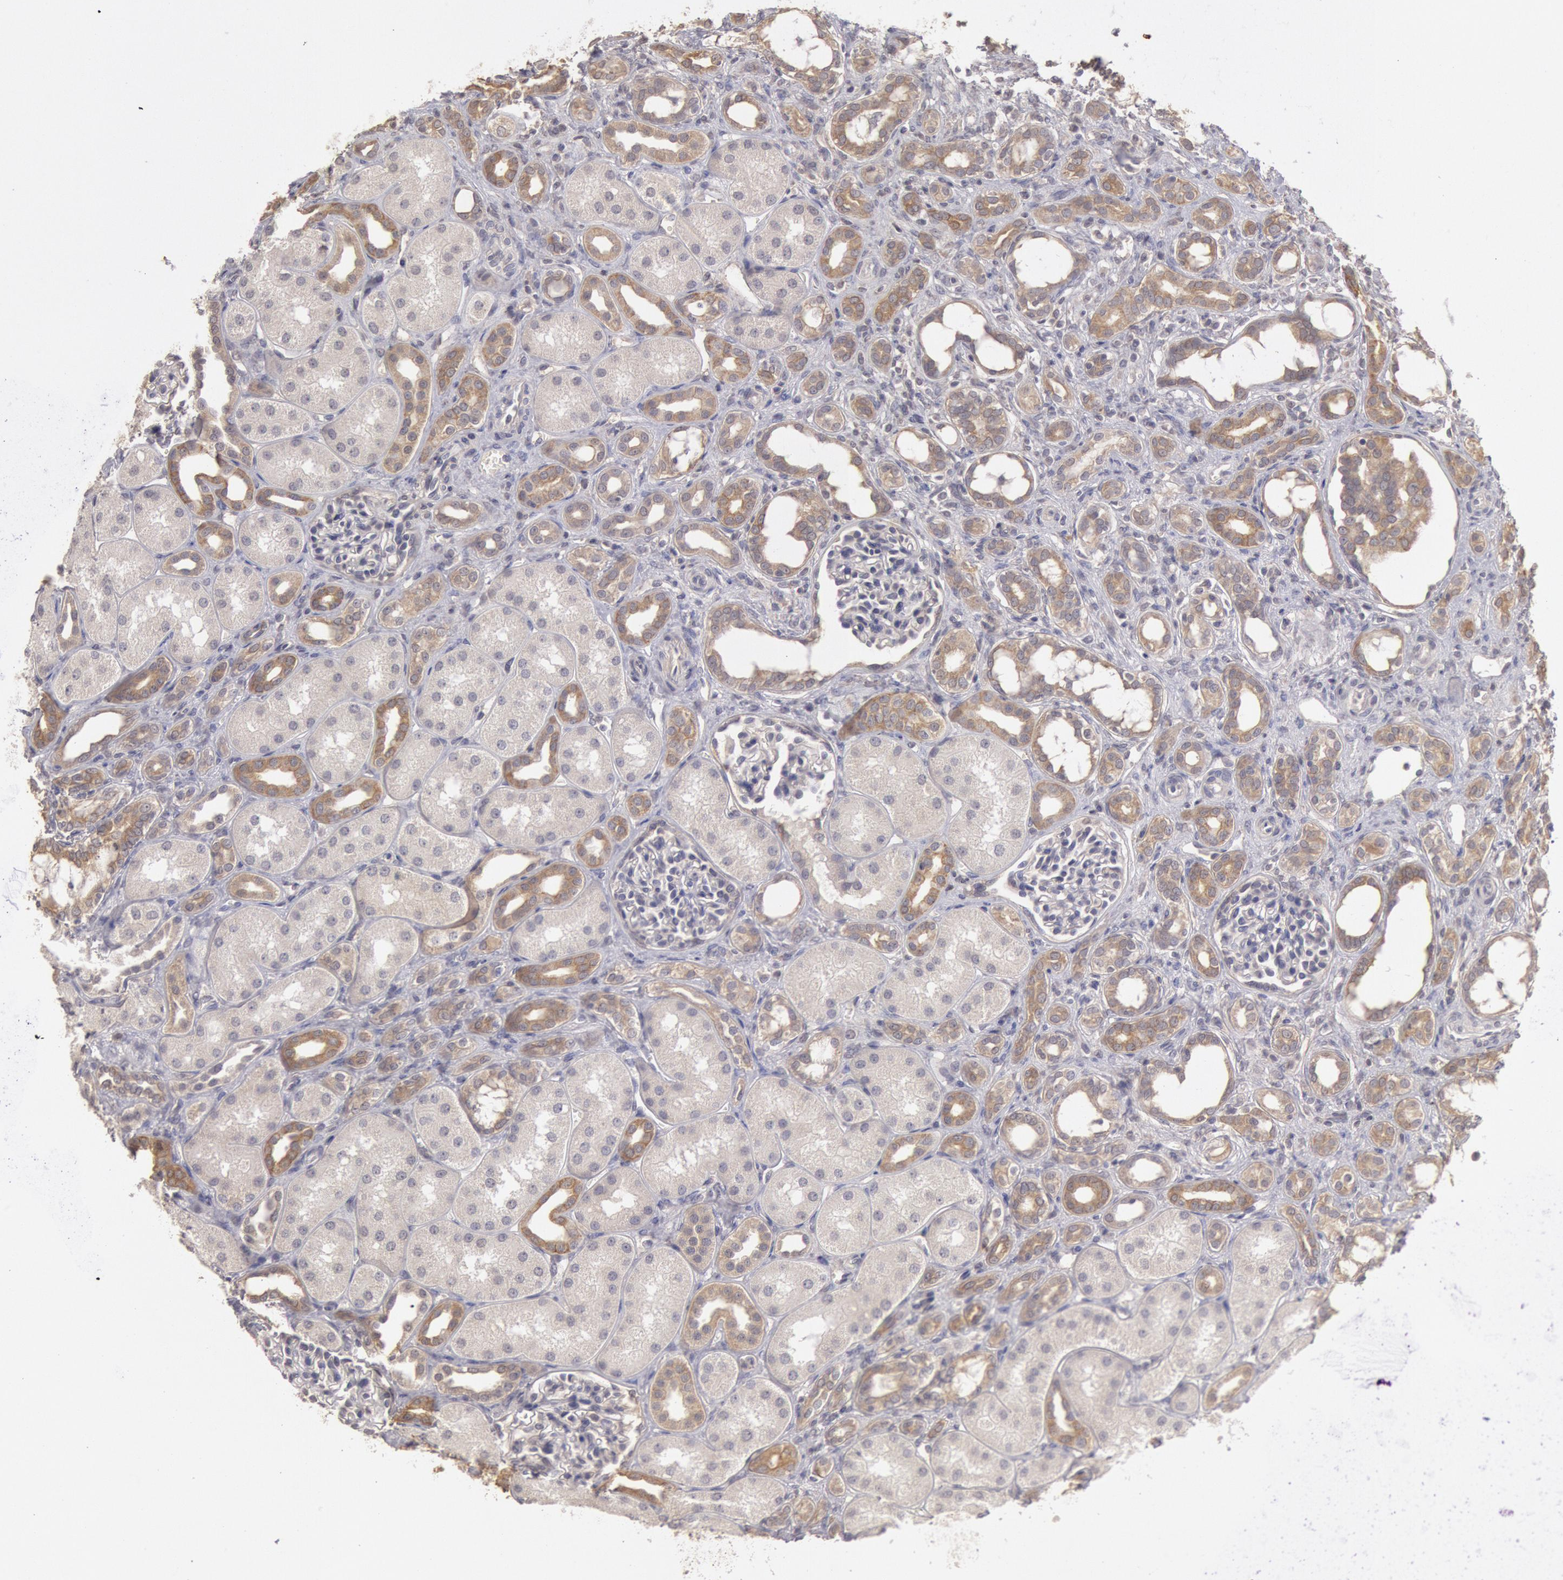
{"staining": {"intensity": "negative", "quantity": "none", "location": "none"}, "tissue": "kidney", "cell_type": "Cells in glomeruli", "image_type": "normal", "snomed": [{"axis": "morphology", "description": "Normal tissue, NOS"}, {"axis": "topography", "description": "Kidney"}], "caption": "This is an IHC photomicrograph of unremarkable kidney. There is no staining in cells in glomeruli.", "gene": "ZFP36L1", "patient": {"sex": "male", "age": 7}}